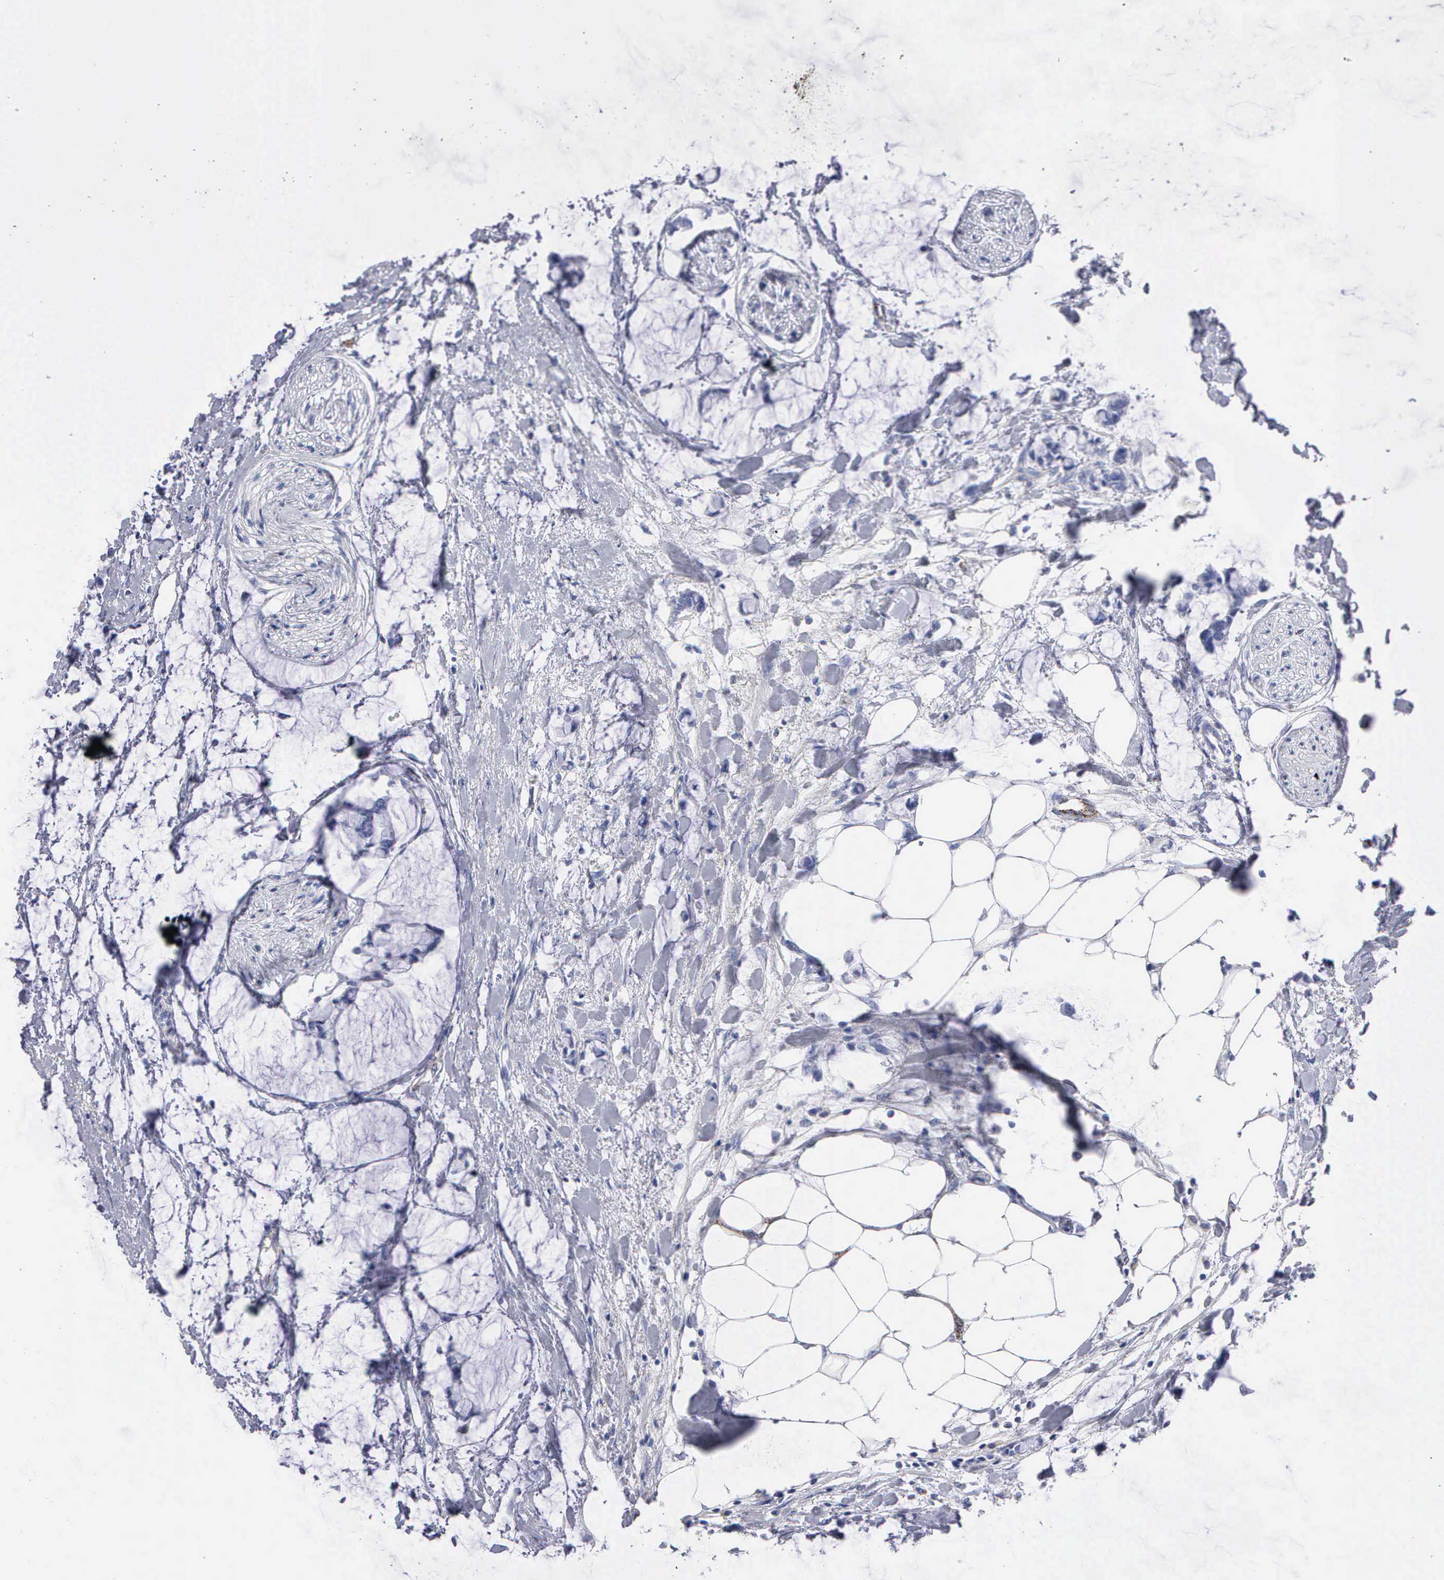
{"staining": {"intensity": "negative", "quantity": "none", "location": "none"}, "tissue": "colorectal cancer", "cell_type": "Tumor cells", "image_type": "cancer", "snomed": [{"axis": "morphology", "description": "Normal tissue, NOS"}, {"axis": "morphology", "description": "Adenocarcinoma, NOS"}, {"axis": "topography", "description": "Colon"}, {"axis": "topography", "description": "Peripheral nerve tissue"}], "caption": "High power microscopy image of an immunohistochemistry (IHC) image of colorectal cancer (adenocarcinoma), revealing no significant expression in tumor cells.", "gene": "CTSL", "patient": {"sex": "male", "age": 14}}